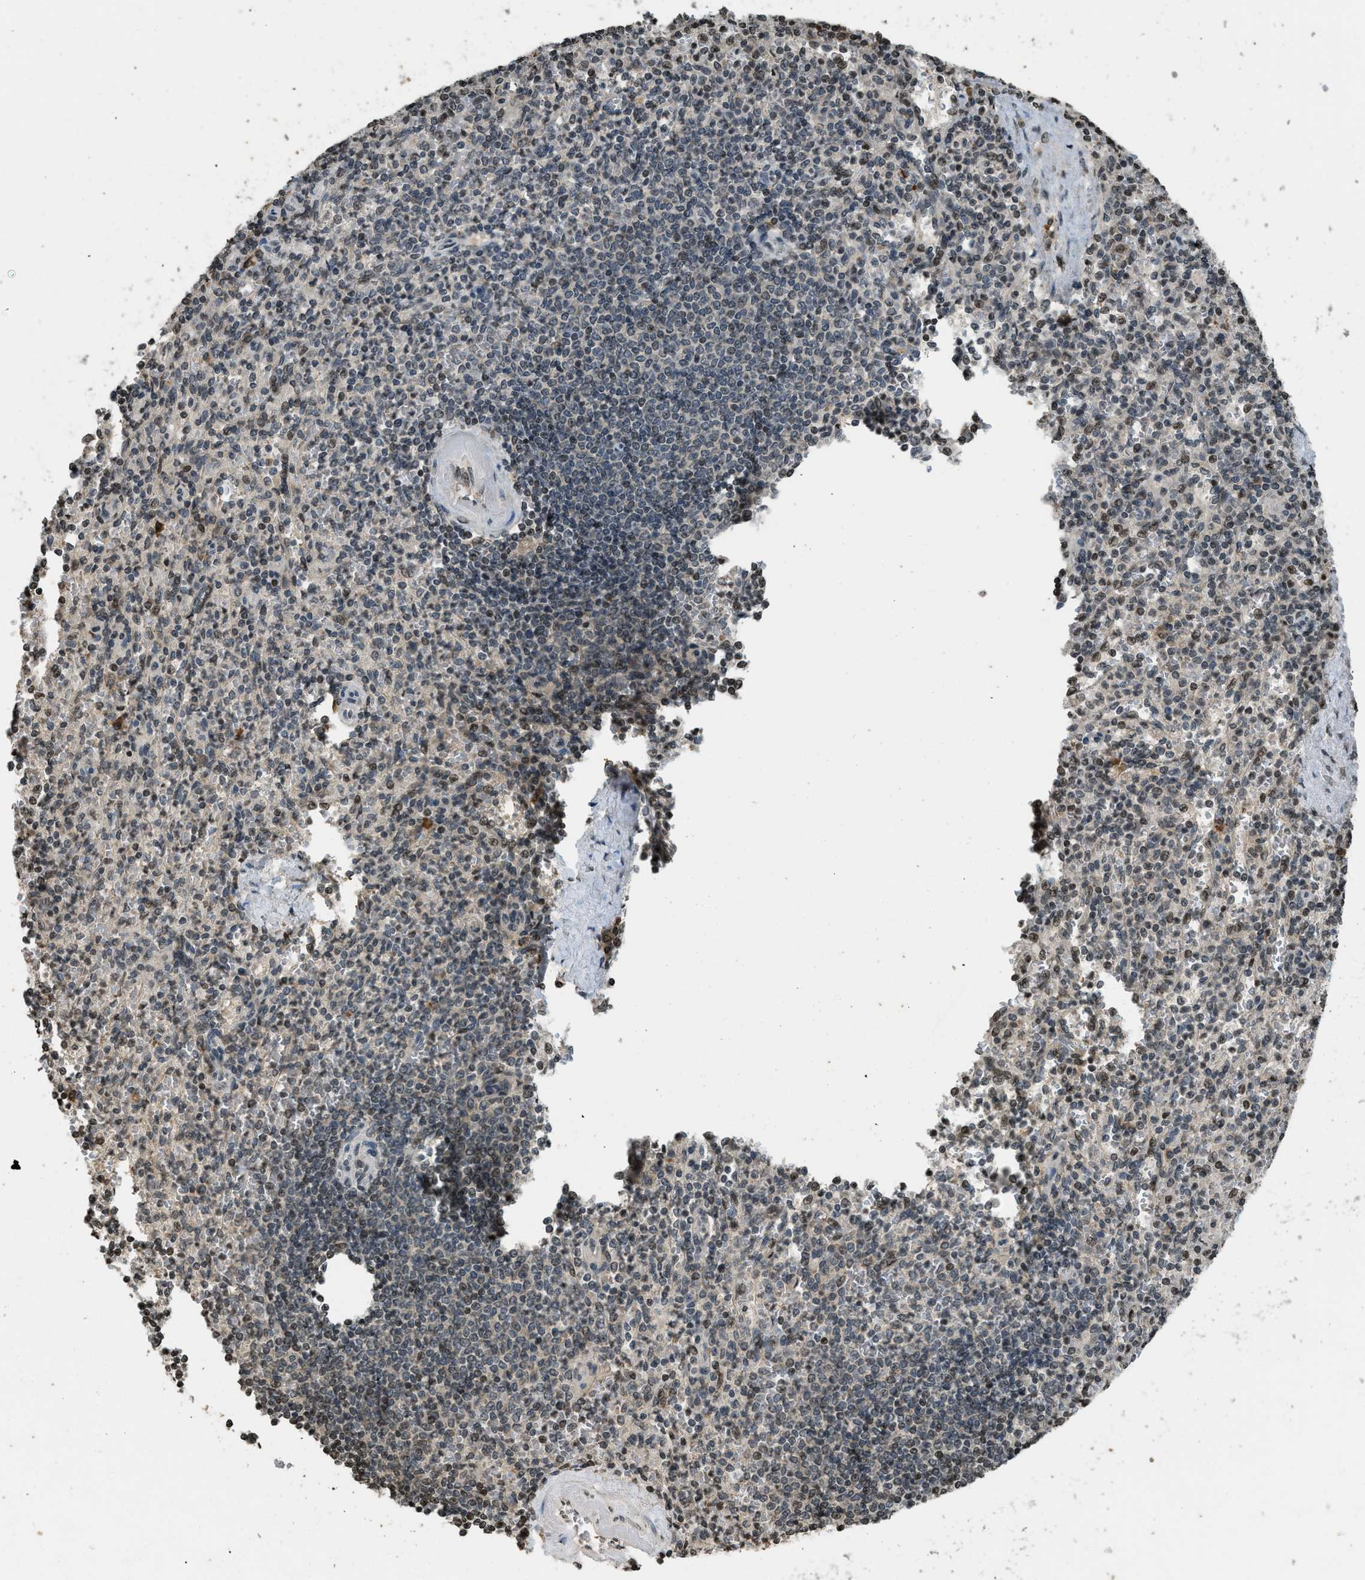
{"staining": {"intensity": "moderate", "quantity": ">75%", "location": "cytoplasmic/membranous,nuclear"}, "tissue": "spleen", "cell_type": "Cells in red pulp", "image_type": "normal", "snomed": [{"axis": "morphology", "description": "Normal tissue, NOS"}, {"axis": "topography", "description": "Spleen"}], "caption": "Immunohistochemical staining of normal spleen reveals >75% levels of moderate cytoplasmic/membranous,nuclear protein positivity in approximately >75% of cells in red pulp. (DAB (3,3'-diaminobenzidine) IHC, brown staining for protein, blue staining for nuclei).", "gene": "SIAH1", "patient": {"sex": "female", "age": 74}}